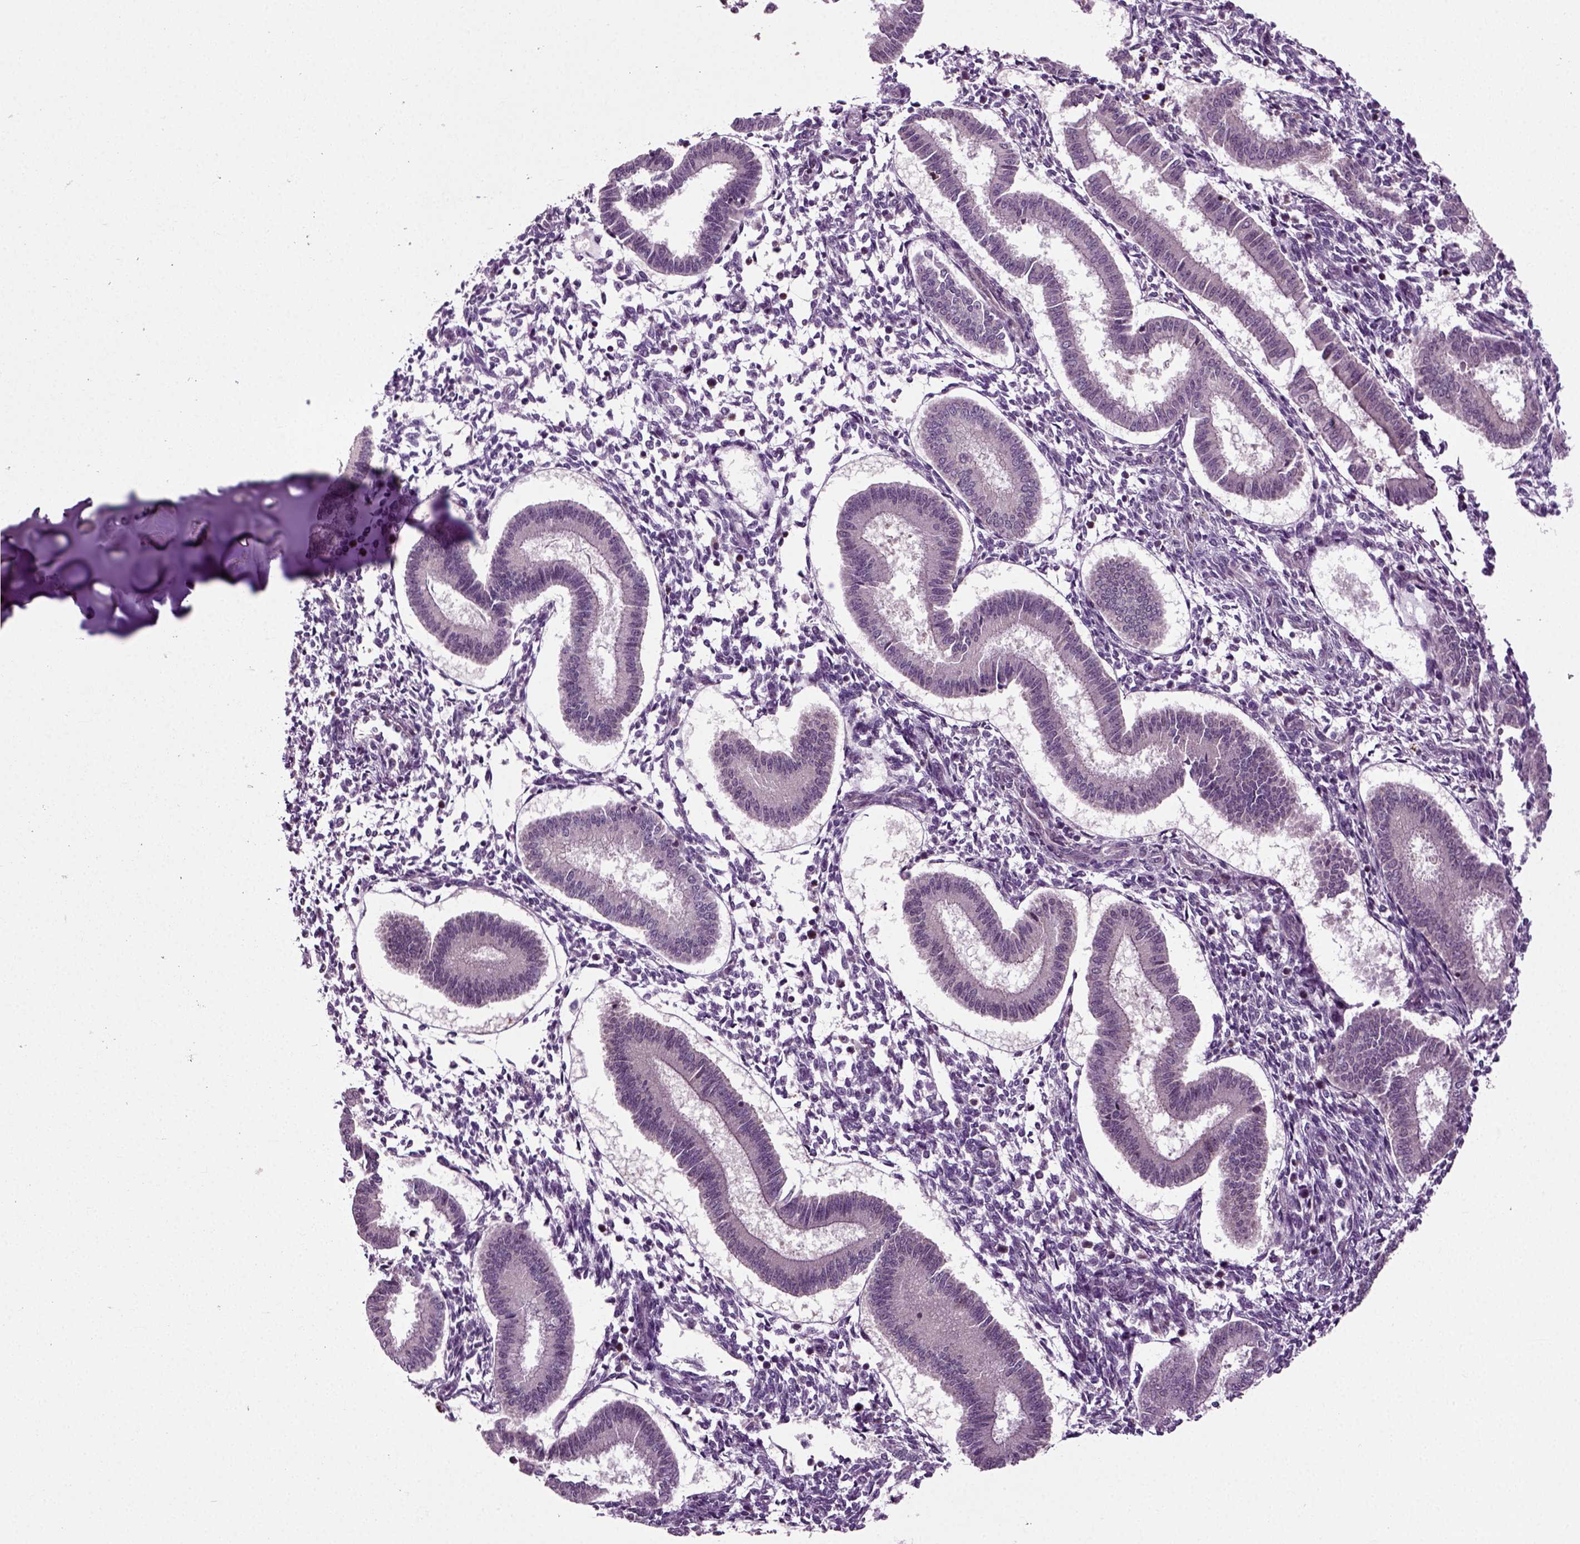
{"staining": {"intensity": "negative", "quantity": "none", "location": "none"}, "tissue": "endometrium", "cell_type": "Cells in endometrial stroma", "image_type": "normal", "snomed": [{"axis": "morphology", "description": "Normal tissue, NOS"}, {"axis": "topography", "description": "Endometrium"}], "caption": "The micrograph displays no significant positivity in cells in endometrial stroma of endometrium. Brightfield microscopy of IHC stained with DAB (brown) and hematoxylin (blue), captured at high magnification.", "gene": "KNSTRN", "patient": {"sex": "female", "age": 43}}